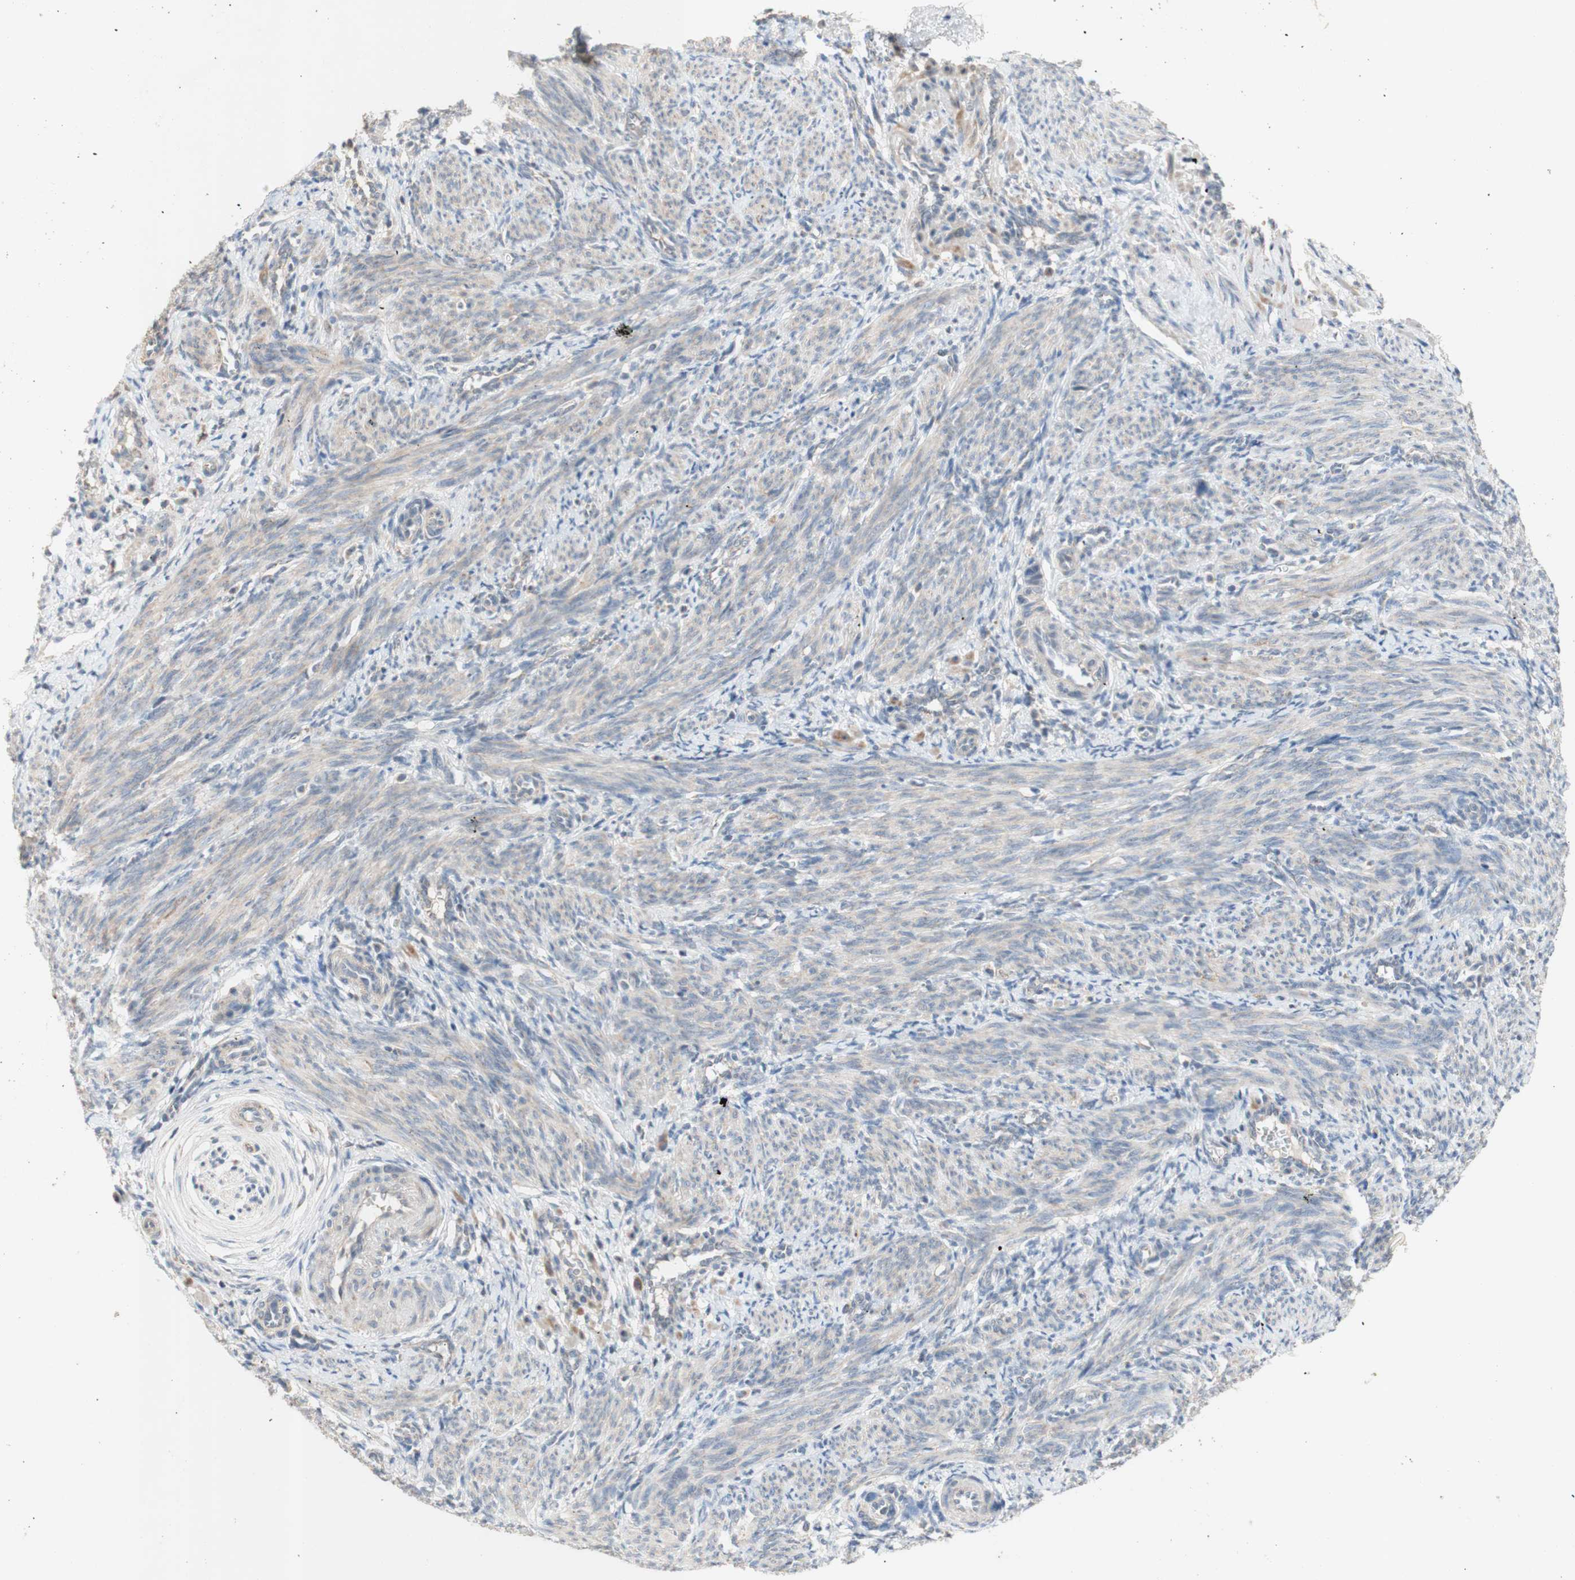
{"staining": {"intensity": "weak", "quantity": ">75%", "location": "cytoplasmic/membranous"}, "tissue": "smooth muscle", "cell_type": "Smooth muscle cells", "image_type": "normal", "snomed": [{"axis": "morphology", "description": "Normal tissue, NOS"}, {"axis": "topography", "description": "Endometrium"}], "caption": "This is an image of immunohistochemistry (IHC) staining of unremarkable smooth muscle, which shows weak expression in the cytoplasmic/membranous of smooth muscle cells.", "gene": "PTGIS", "patient": {"sex": "female", "age": 33}}